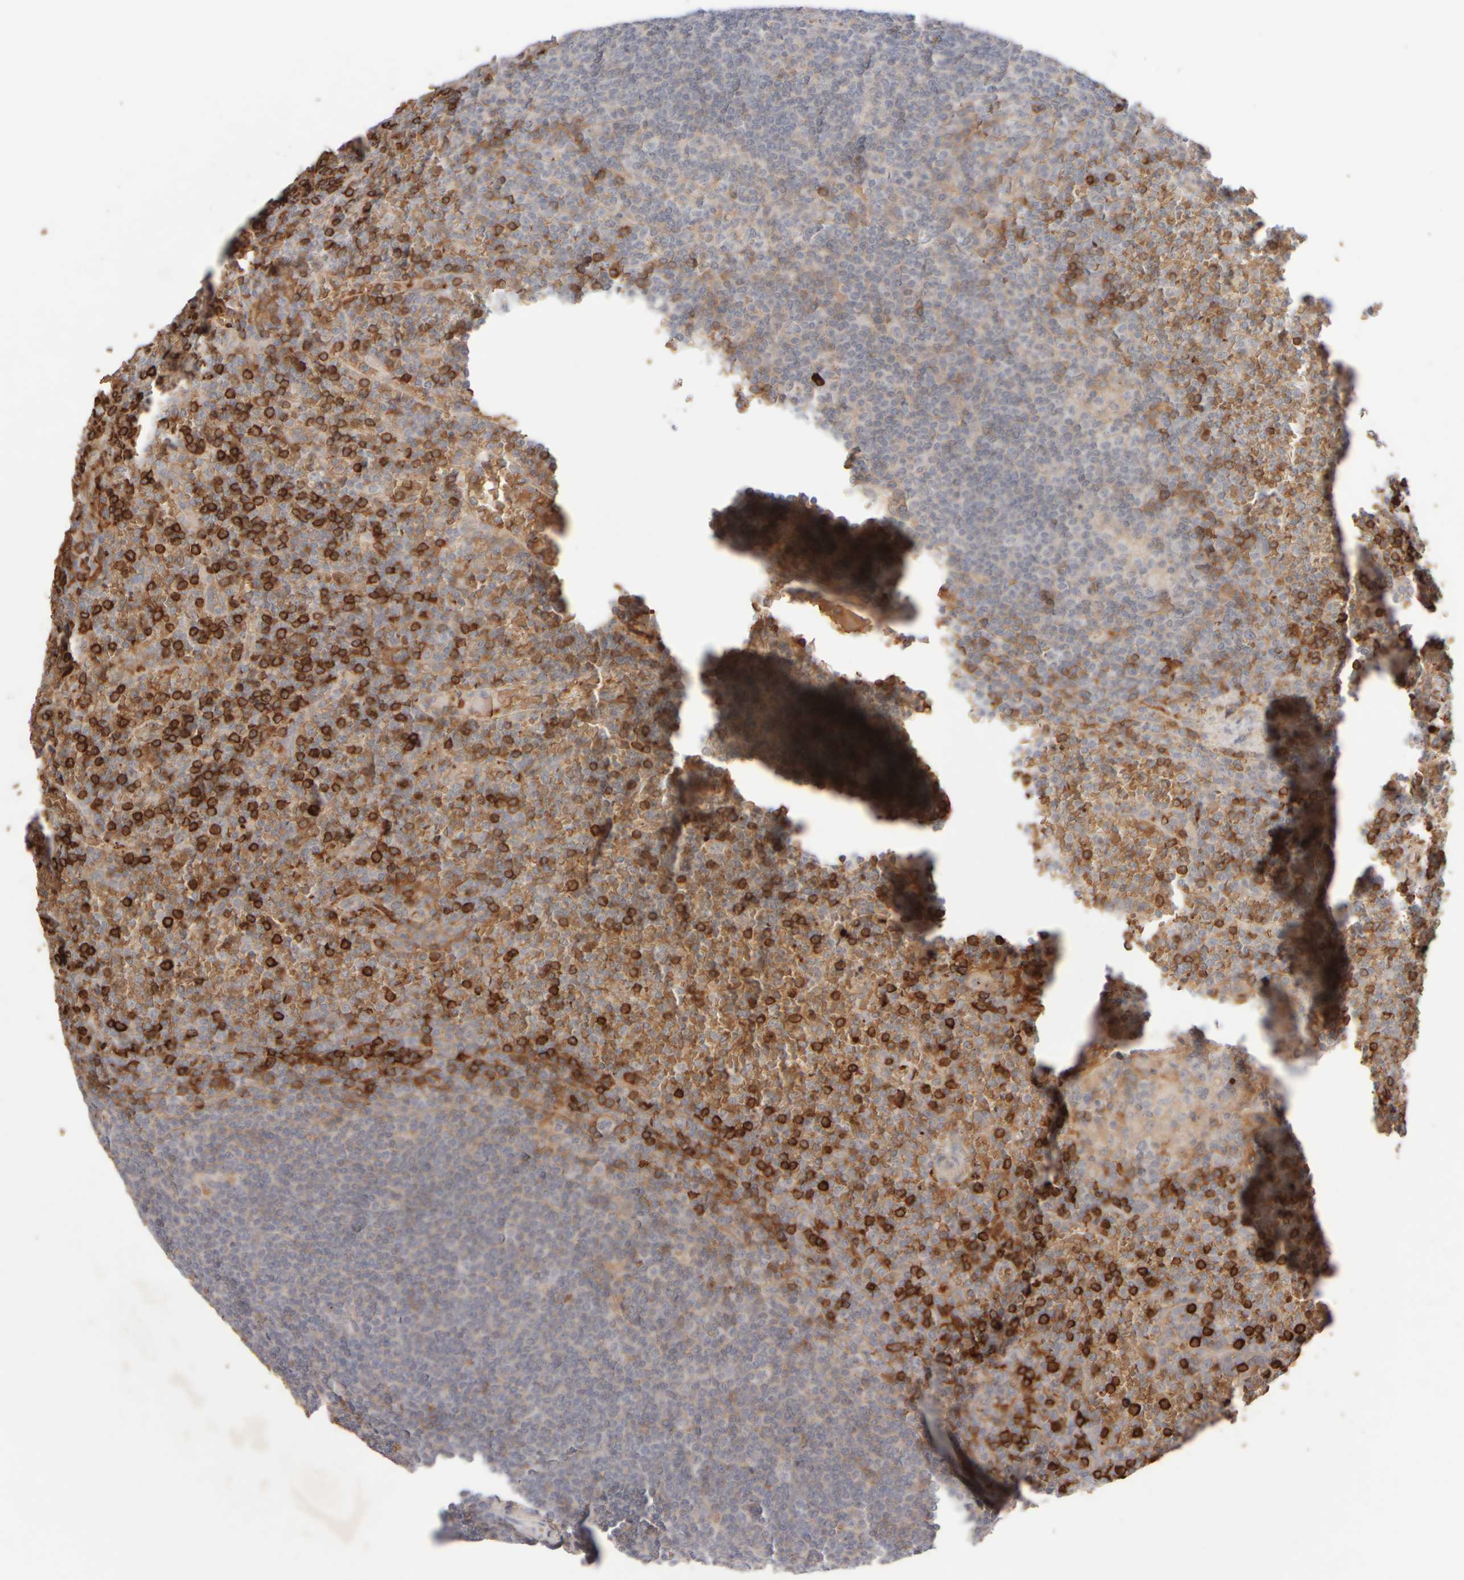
{"staining": {"intensity": "strong", "quantity": "<25%", "location": "cytoplasmic/membranous"}, "tissue": "lymphoma", "cell_type": "Tumor cells", "image_type": "cancer", "snomed": [{"axis": "morphology", "description": "Malignant lymphoma, non-Hodgkin's type, Low grade"}, {"axis": "topography", "description": "Spleen"}], "caption": "The photomicrograph exhibits staining of low-grade malignant lymphoma, non-Hodgkin's type, revealing strong cytoplasmic/membranous protein expression (brown color) within tumor cells. The staining was performed using DAB (3,3'-diaminobenzidine), with brown indicating positive protein expression. Nuclei are stained blue with hematoxylin.", "gene": "MST1", "patient": {"sex": "female", "age": 19}}